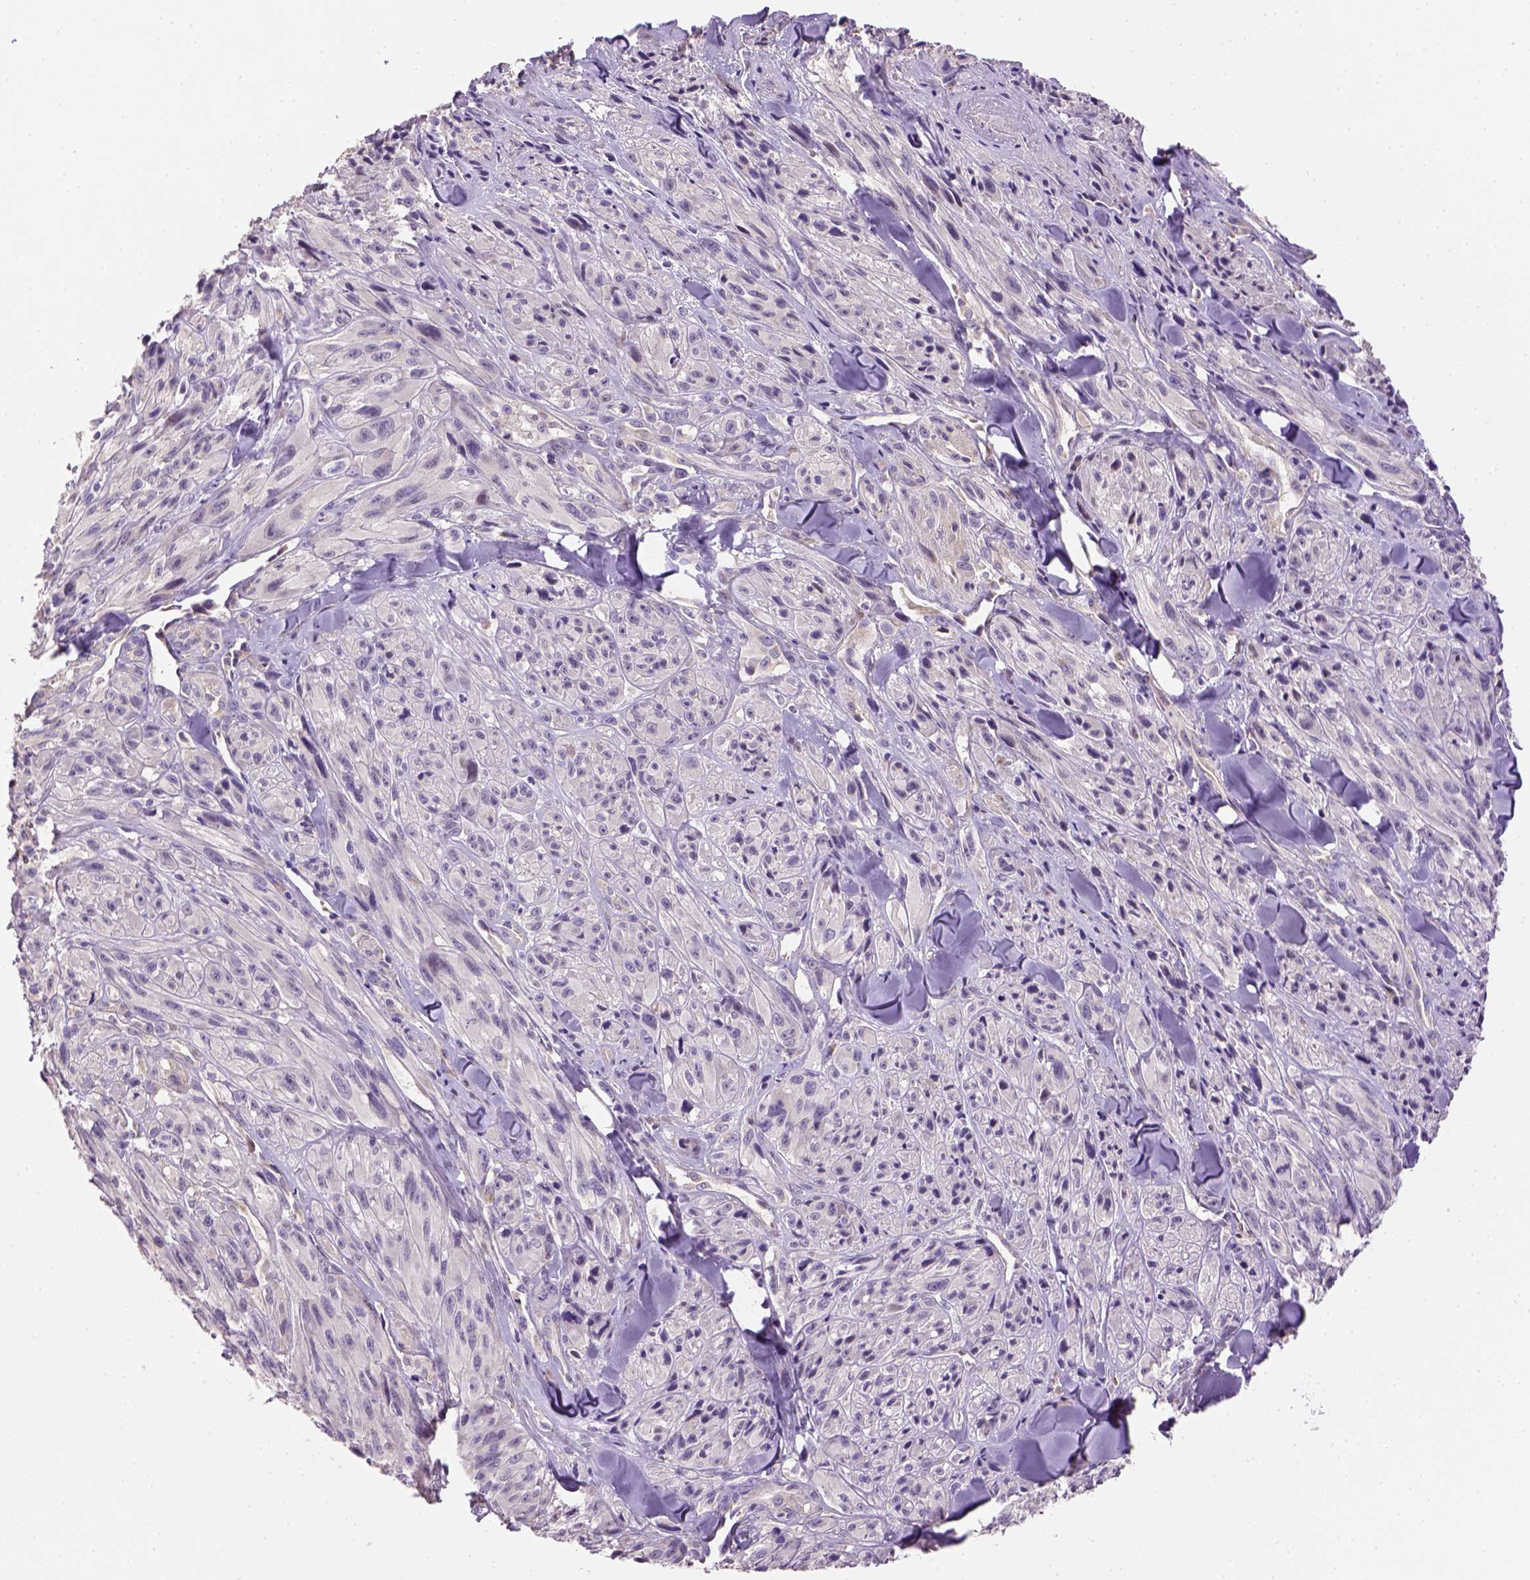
{"staining": {"intensity": "negative", "quantity": "none", "location": "none"}, "tissue": "melanoma", "cell_type": "Tumor cells", "image_type": "cancer", "snomed": [{"axis": "morphology", "description": "Malignant melanoma, NOS"}, {"axis": "topography", "description": "Skin"}], "caption": "An immunohistochemistry (IHC) image of melanoma is shown. There is no staining in tumor cells of melanoma.", "gene": "HTRA1", "patient": {"sex": "male", "age": 67}}